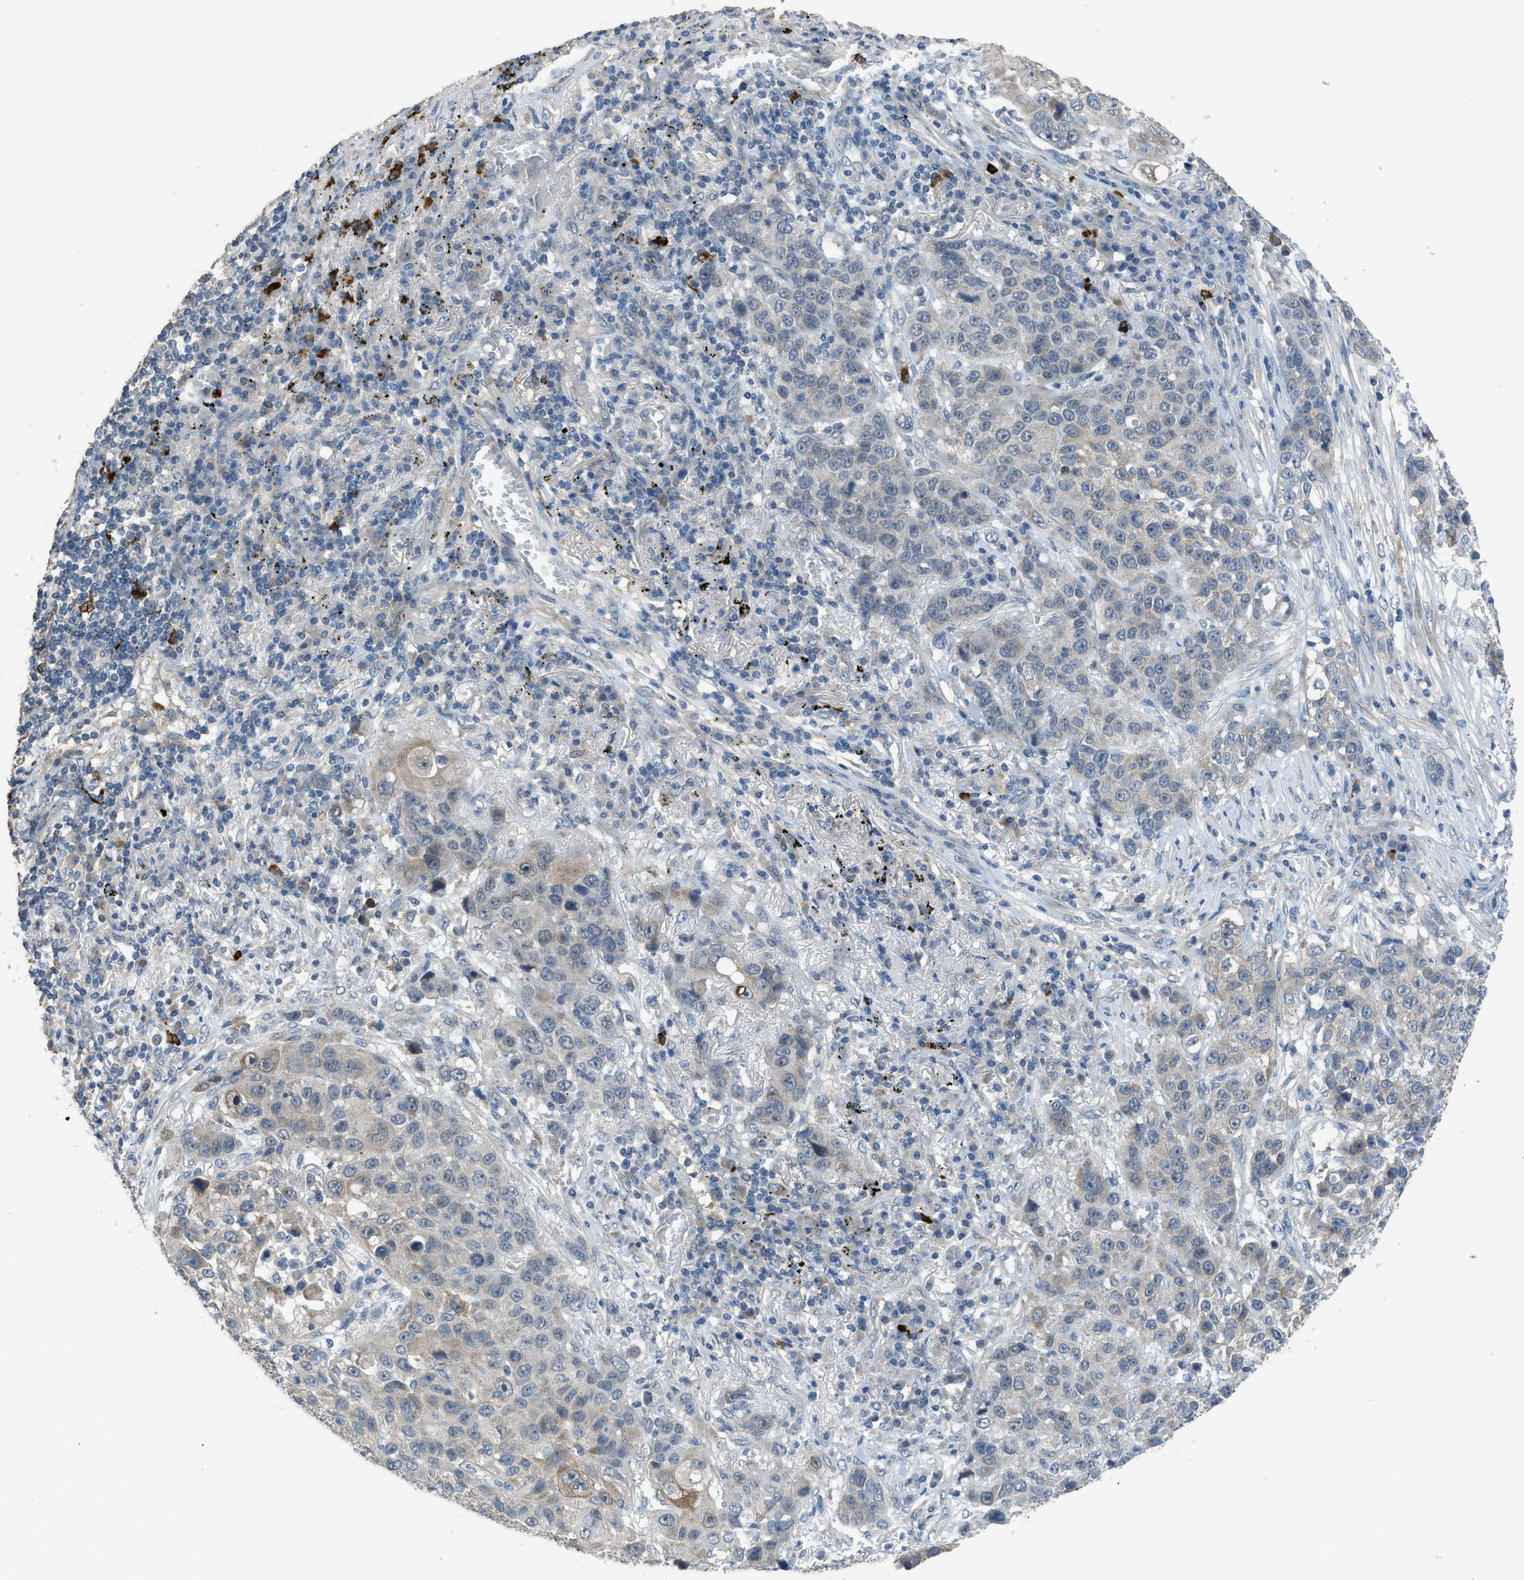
{"staining": {"intensity": "weak", "quantity": "<25%", "location": "cytoplasmic/membranous"}, "tissue": "lung cancer", "cell_type": "Tumor cells", "image_type": "cancer", "snomed": [{"axis": "morphology", "description": "Squamous cell carcinoma, NOS"}, {"axis": "topography", "description": "Lung"}], "caption": "IHC micrograph of neoplastic tissue: lung cancer stained with DAB (3,3'-diaminobenzidine) reveals no significant protein staining in tumor cells. (IHC, brightfield microscopy, high magnification).", "gene": "TIMD4", "patient": {"sex": "male", "age": 57}}